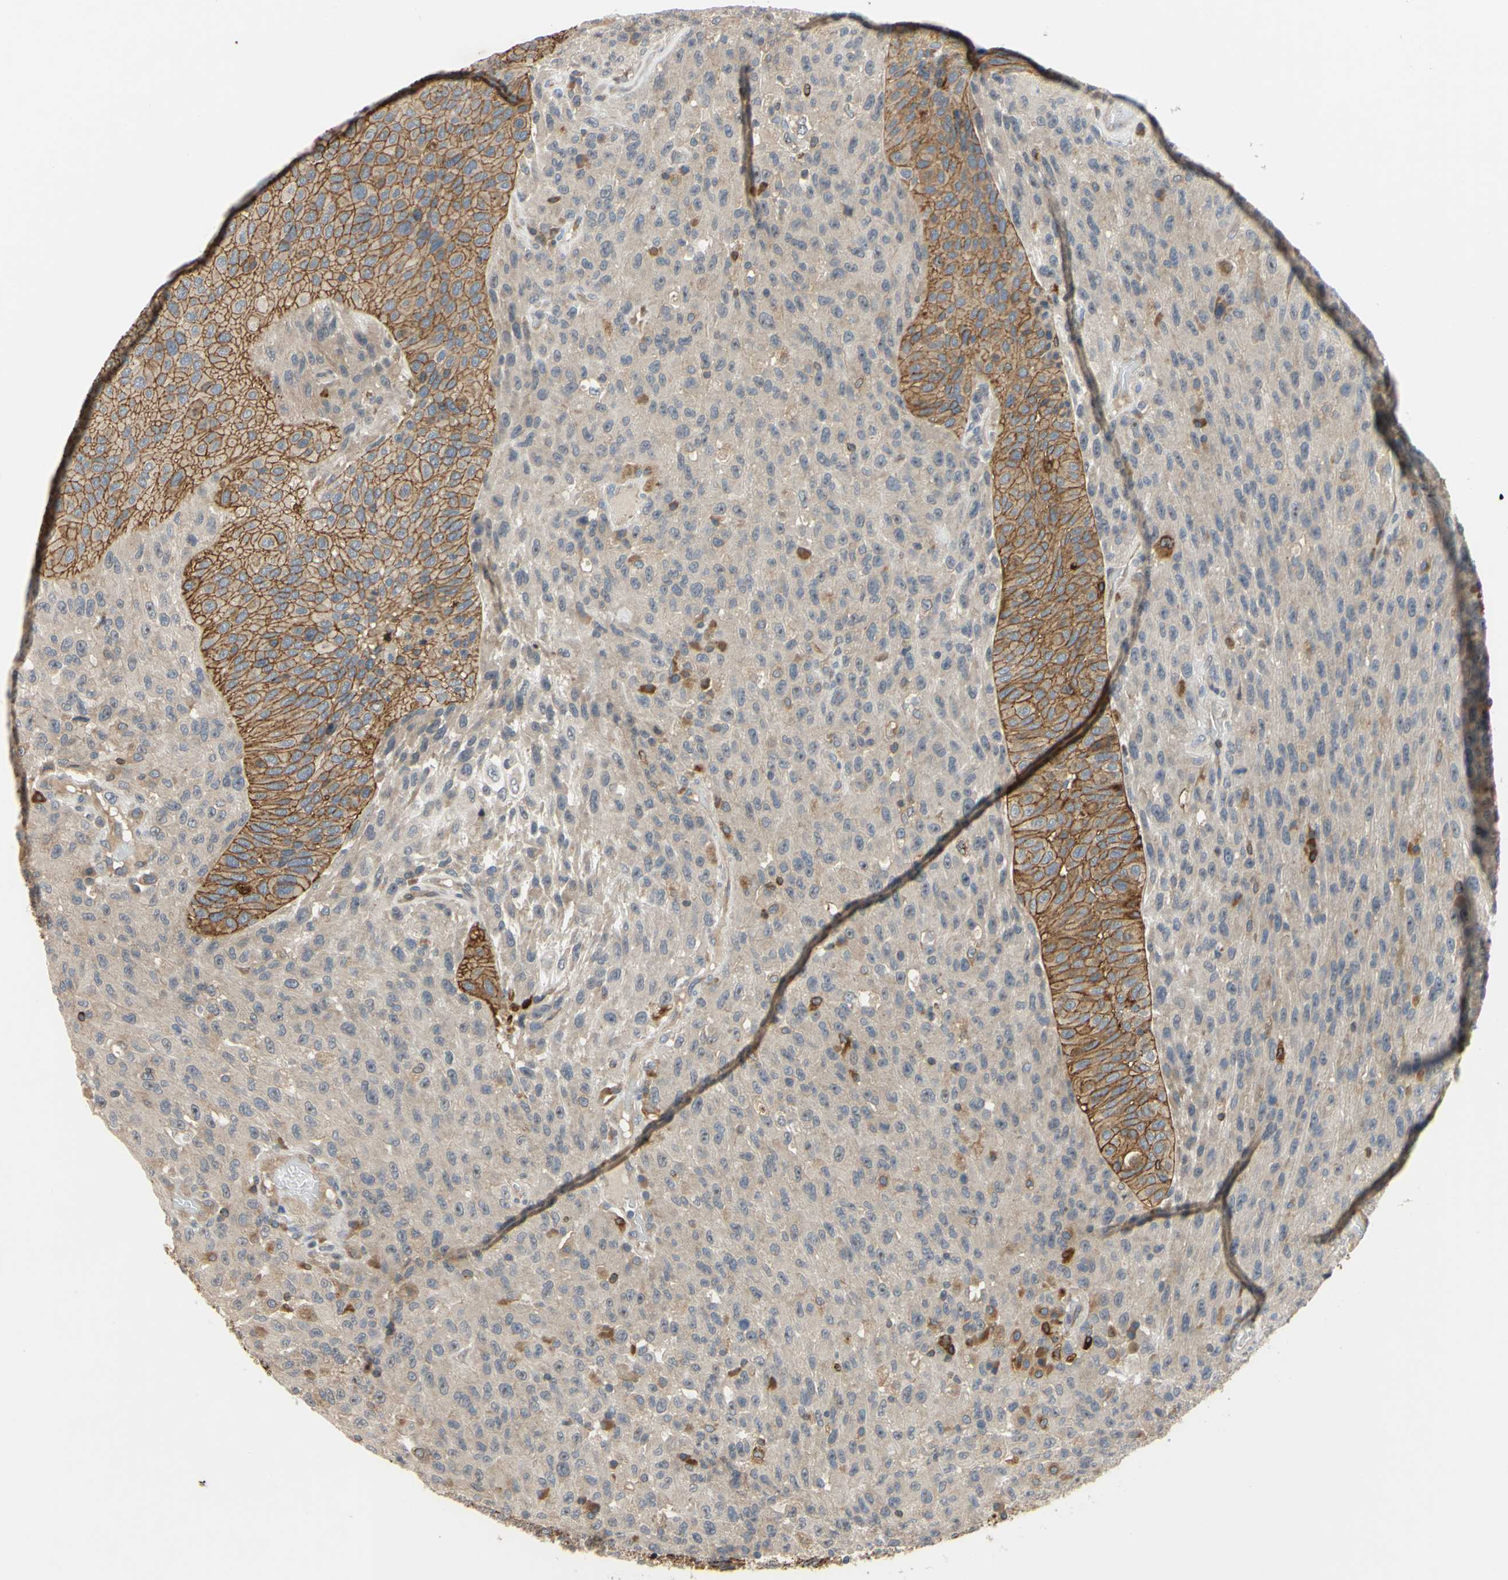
{"staining": {"intensity": "moderate", "quantity": ">75%", "location": "cytoplasmic/membranous"}, "tissue": "urothelial cancer", "cell_type": "Tumor cells", "image_type": "cancer", "snomed": [{"axis": "morphology", "description": "Urothelial carcinoma, High grade"}, {"axis": "topography", "description": "Urinary bladder"}], "caption": "High-magnification brightfield microscopy of high-grade urothelial carcinoma stained with DAB (3,3'-diaminobenzidine) (brown) and counterstained with hematoxylin (blue). tumor cells exhibit moderate cytoplasmic/membranous expression is present in approximately>75% of cells.", "gene": "PLXNA2", "patient": {"sex": "male", "age": 66}}